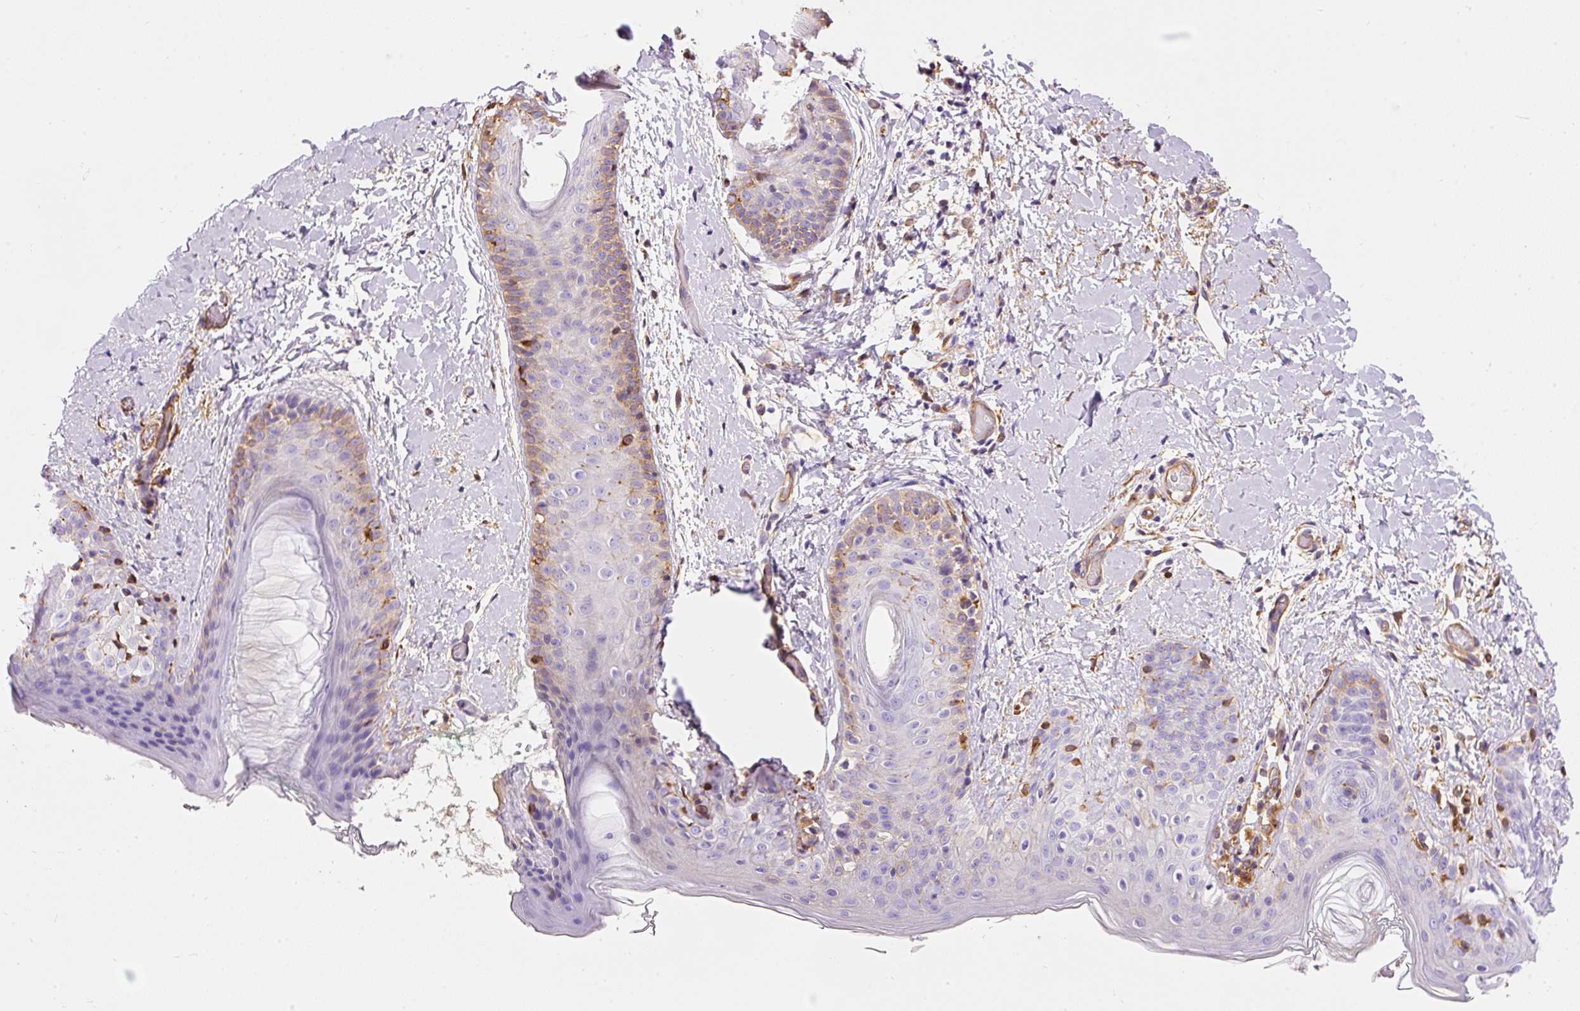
{"staining": {"intensity": "moderate", "quantity": ">75%", "location": "cytoplasmic/membranous"}, "tissue": "skin", "cell_type": "Fibroblasts", "image_type": "normal", "snomed": [{"axis": "morphology", "description": "Normal tissue, NOS"}, {"axis": "topography", "description": "Skin"}], "caption": "Fibroblasts show medium levels of moderate cytoplasmic/membranous positivity in about >75% of cells in benign skin. (DAB (3,3'-diaminobenzidine) IHC, brown staining for protein, blue staining for nuclei).", "gene": "ENSG00000249624", "patient": {"sex": "male", "age": 16}}